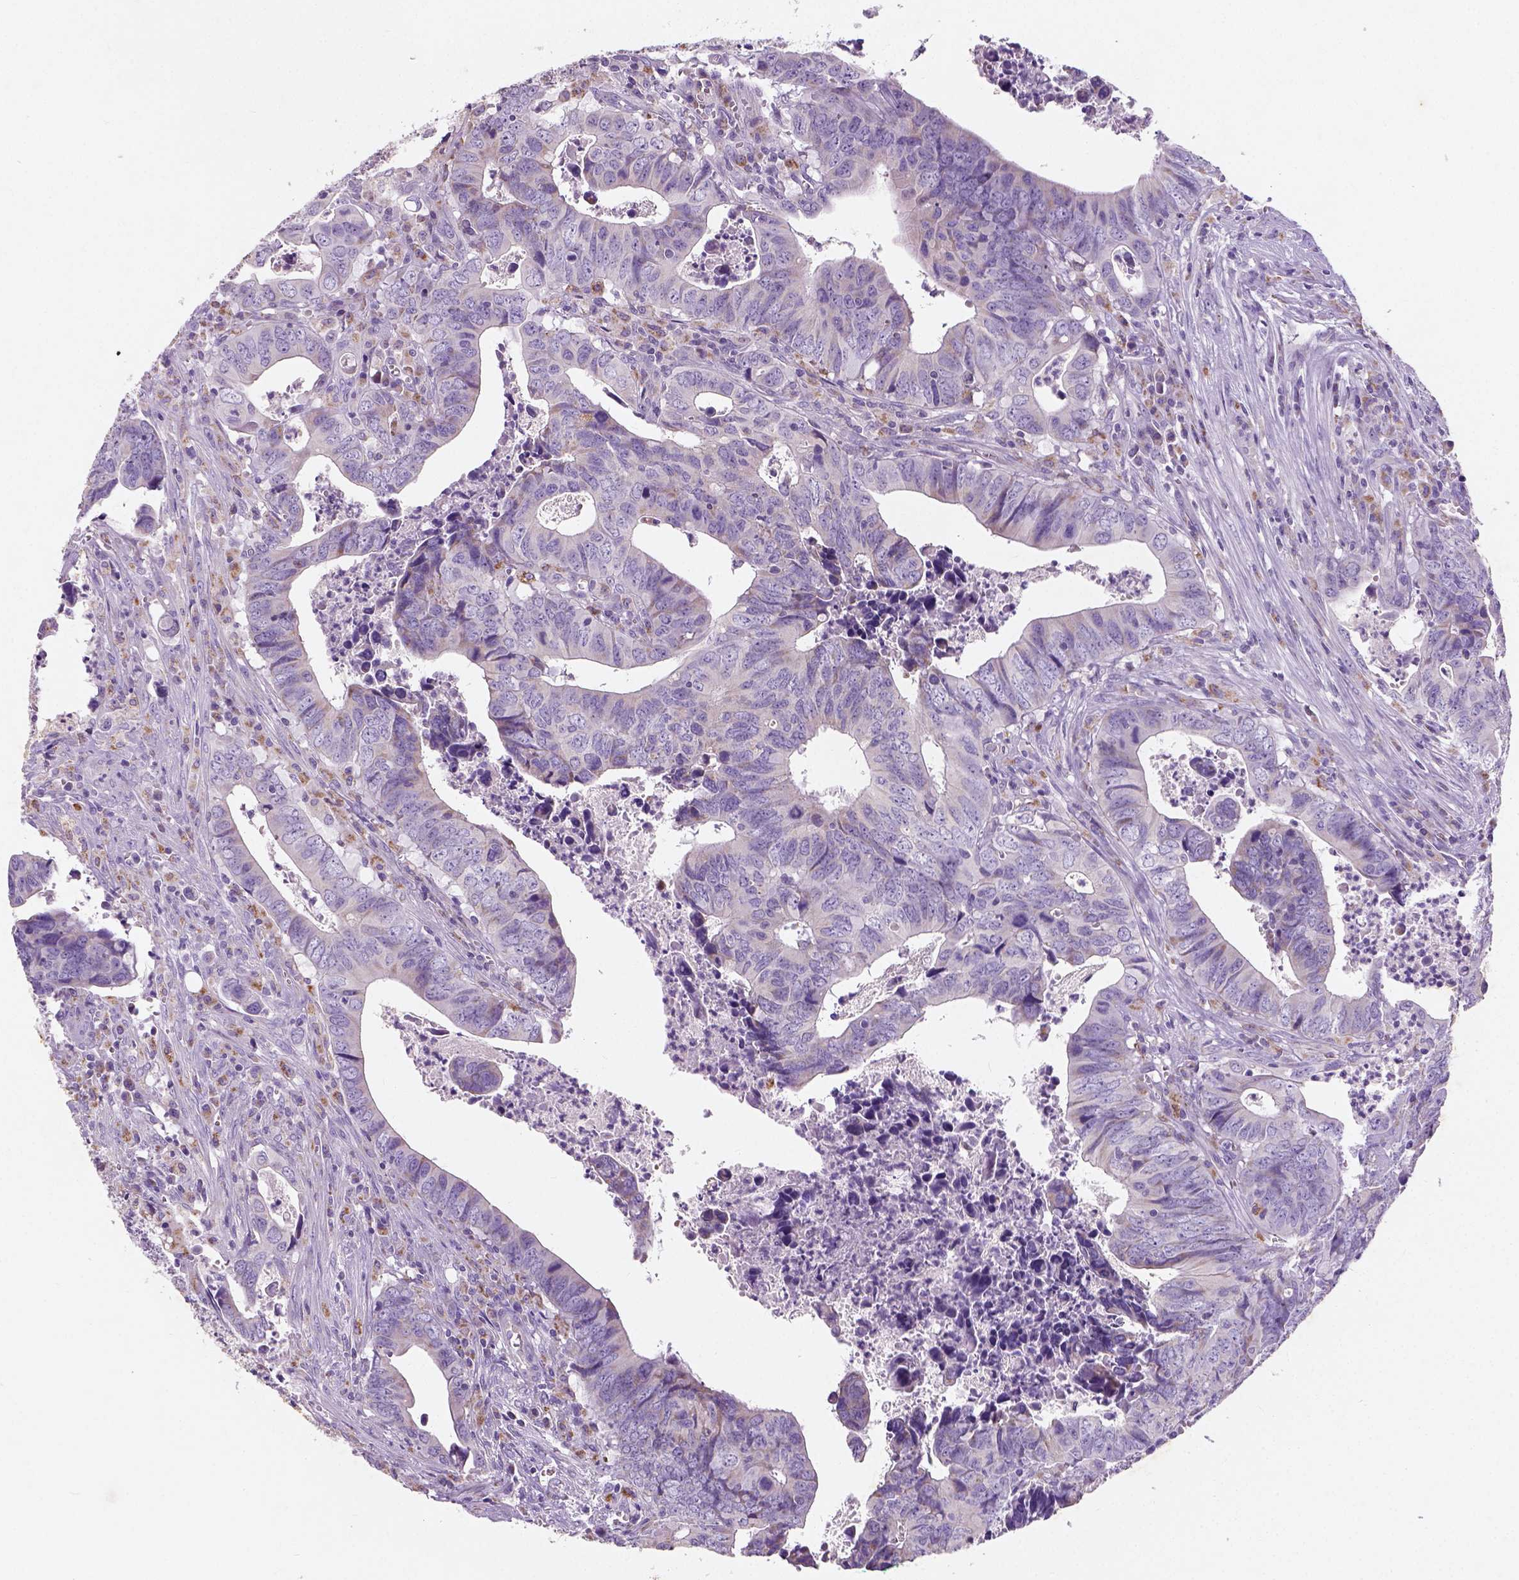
{"staining": {"intensity": "negative", "quantity": "none", "location": "none"}, "tissue": "colorectal cancer", "cell_type": "Tumor cells", "image_type": "cancer", "snomed": [{"axis": "morphology", "description": "Adenocarcinoma, NOS"}, {"axis": "topography", "description": "Colon"}], "caption": "Tumor cells show no significant protein positivity in colorectal adenocarcinoma.", "gene": "CHODL", "patient": {"sex": "female", "age": 82}}